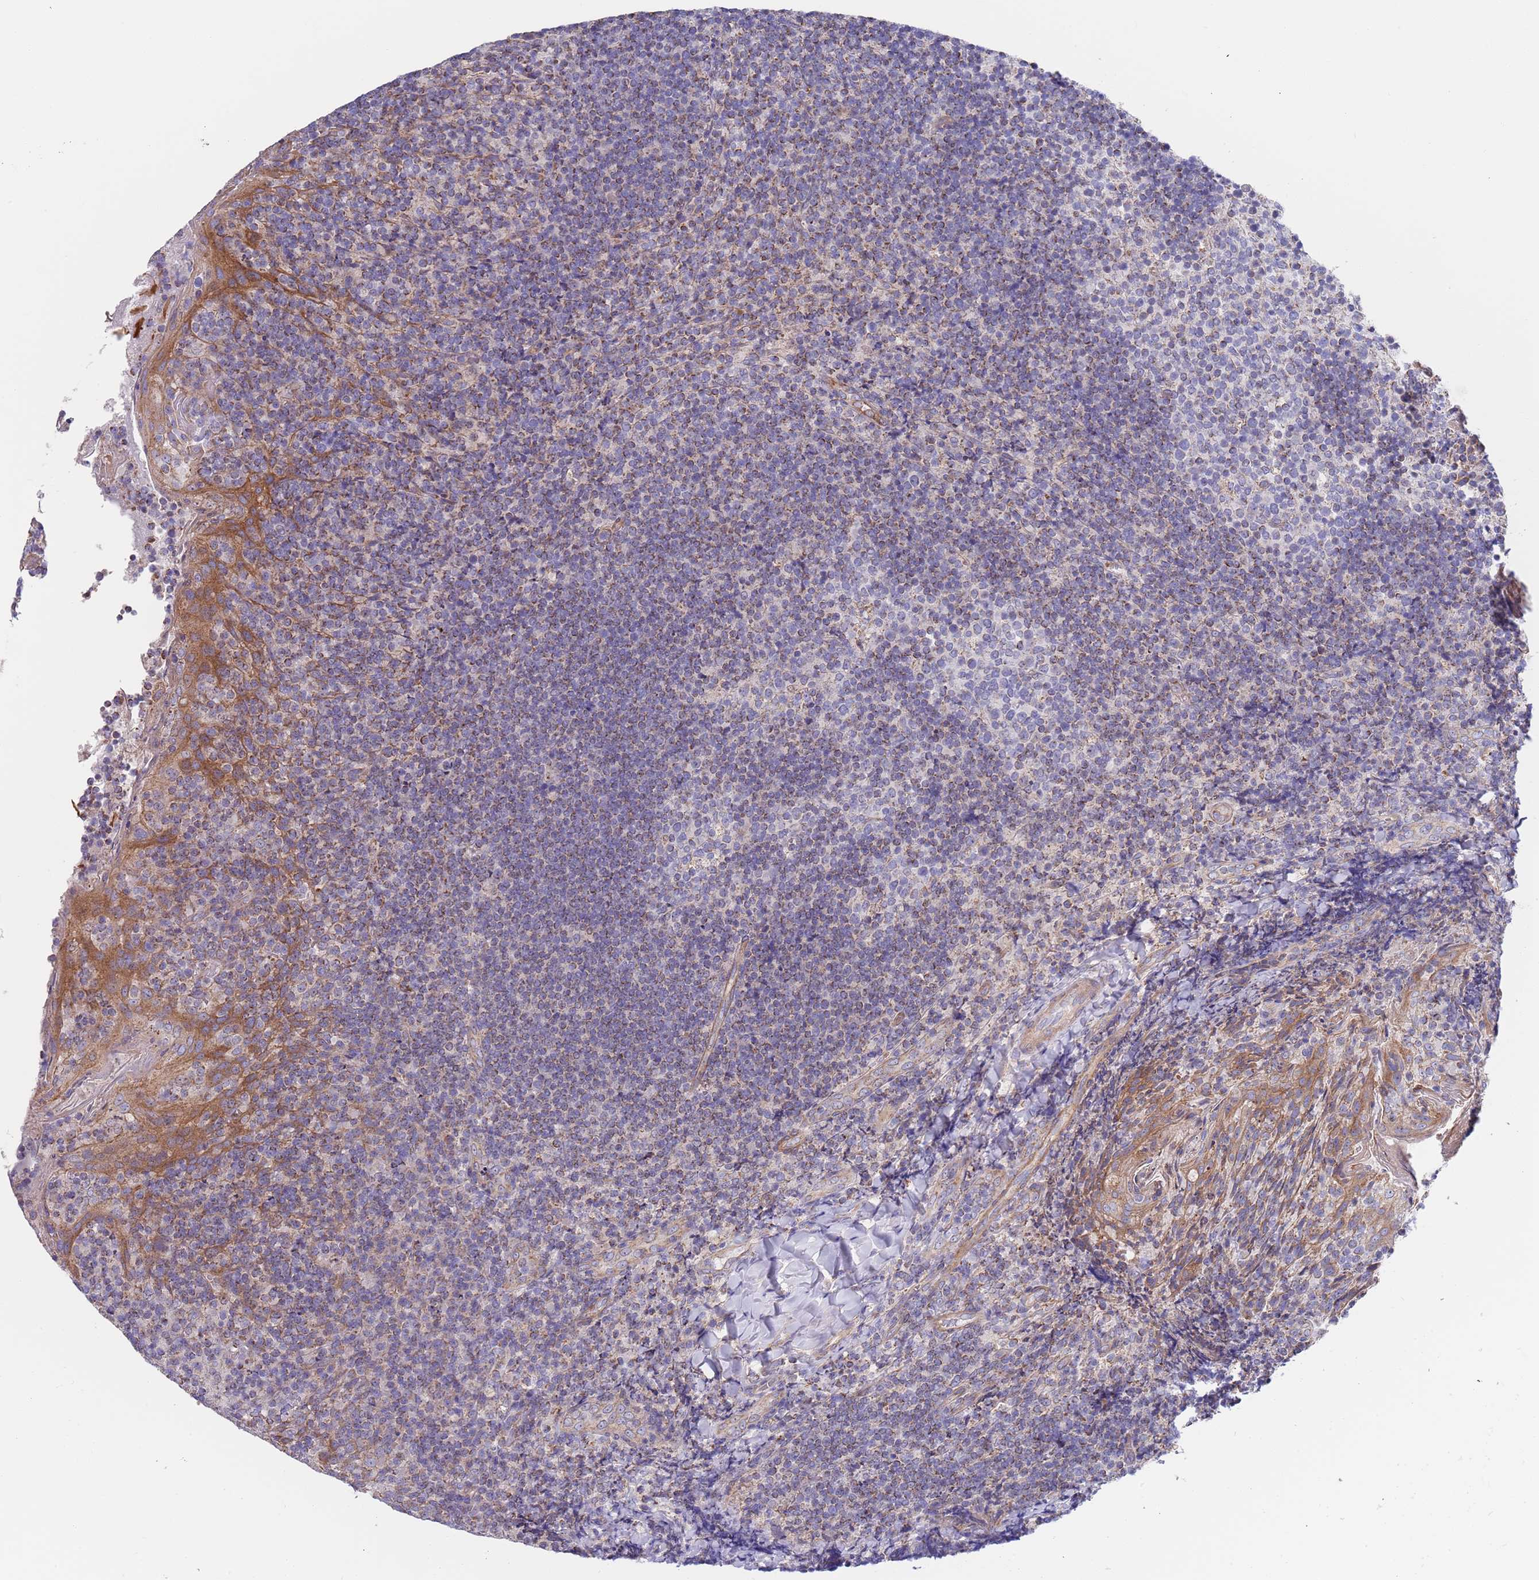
{"staining": {"intensity": "weak", "quantity": "<25%", "location": "cytoplasmic/membranous"}, "tissue": "tonsil", "cell_type": "Germinal center cells", "image_type": "normal", "snomed": [{"axis": "morphology", "description": "Normal tissue, NOS"}, {"axis": "topography", "description": "Tonsil"}], "caption": "Immunohistochemistry histopathology image of benign human tonsil stained for a protein (brown), which demonstrates no expression in germinal center cells.", "gene": "PWWP3A", "patient": {"sex": "female", "age": 10}}